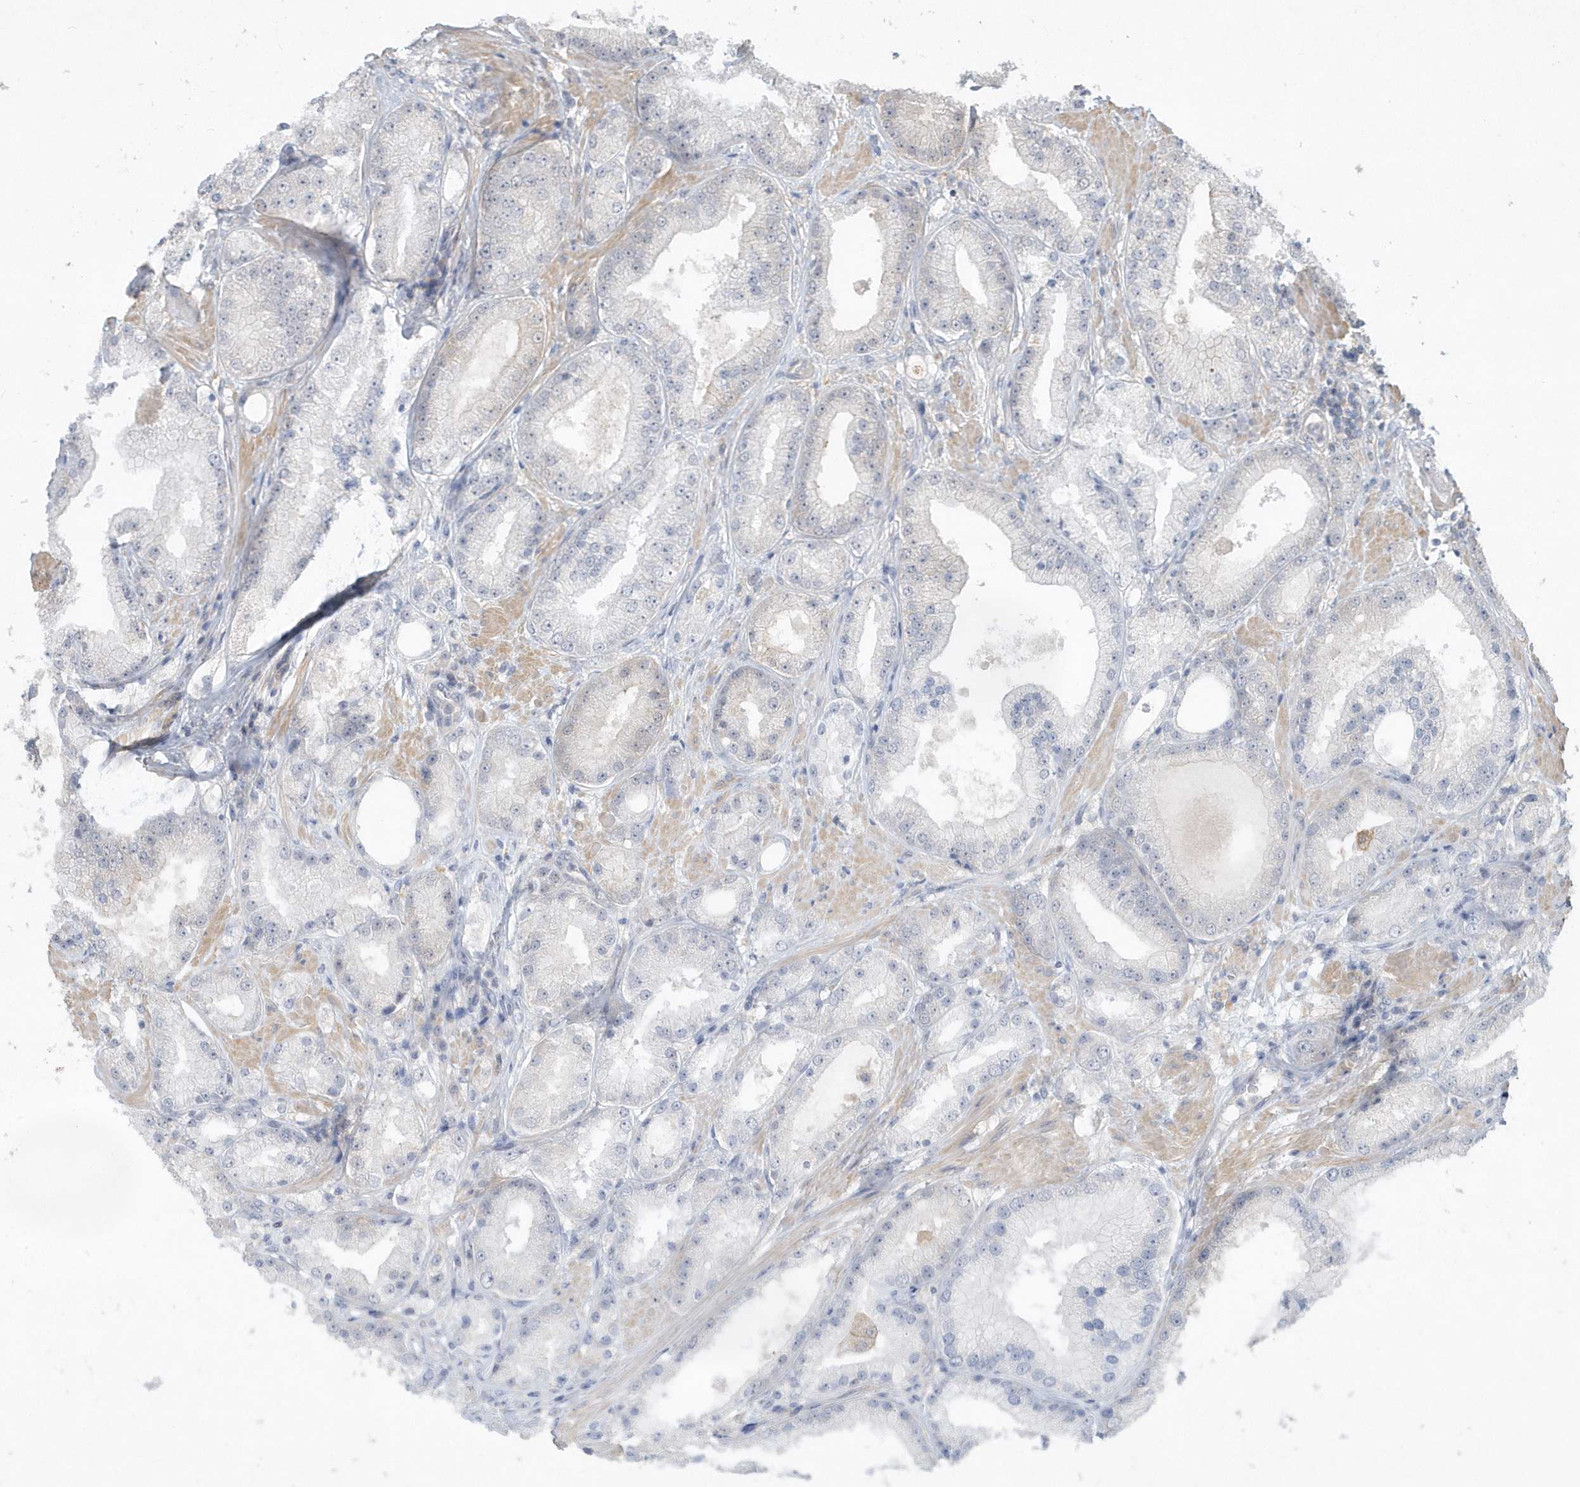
{"staining": {"intensity": "negative", "quantity": "none", "location": "none"}, "tissue": "prostate cancer", "cell_type": "Tumor cells", "image_type": "cancer", "snomed": [{"axis": "morphology", "description": "Adenocarcinoma, Low grade"}, {"axis": "topography", "description": "Prostate"}], "caption": "The image shows no significant staining in tumor cells of prostate adenocarcinoma (low-grade).", "gene": "TSPEAR", "patient": {"sex": "male", "age": 67}}